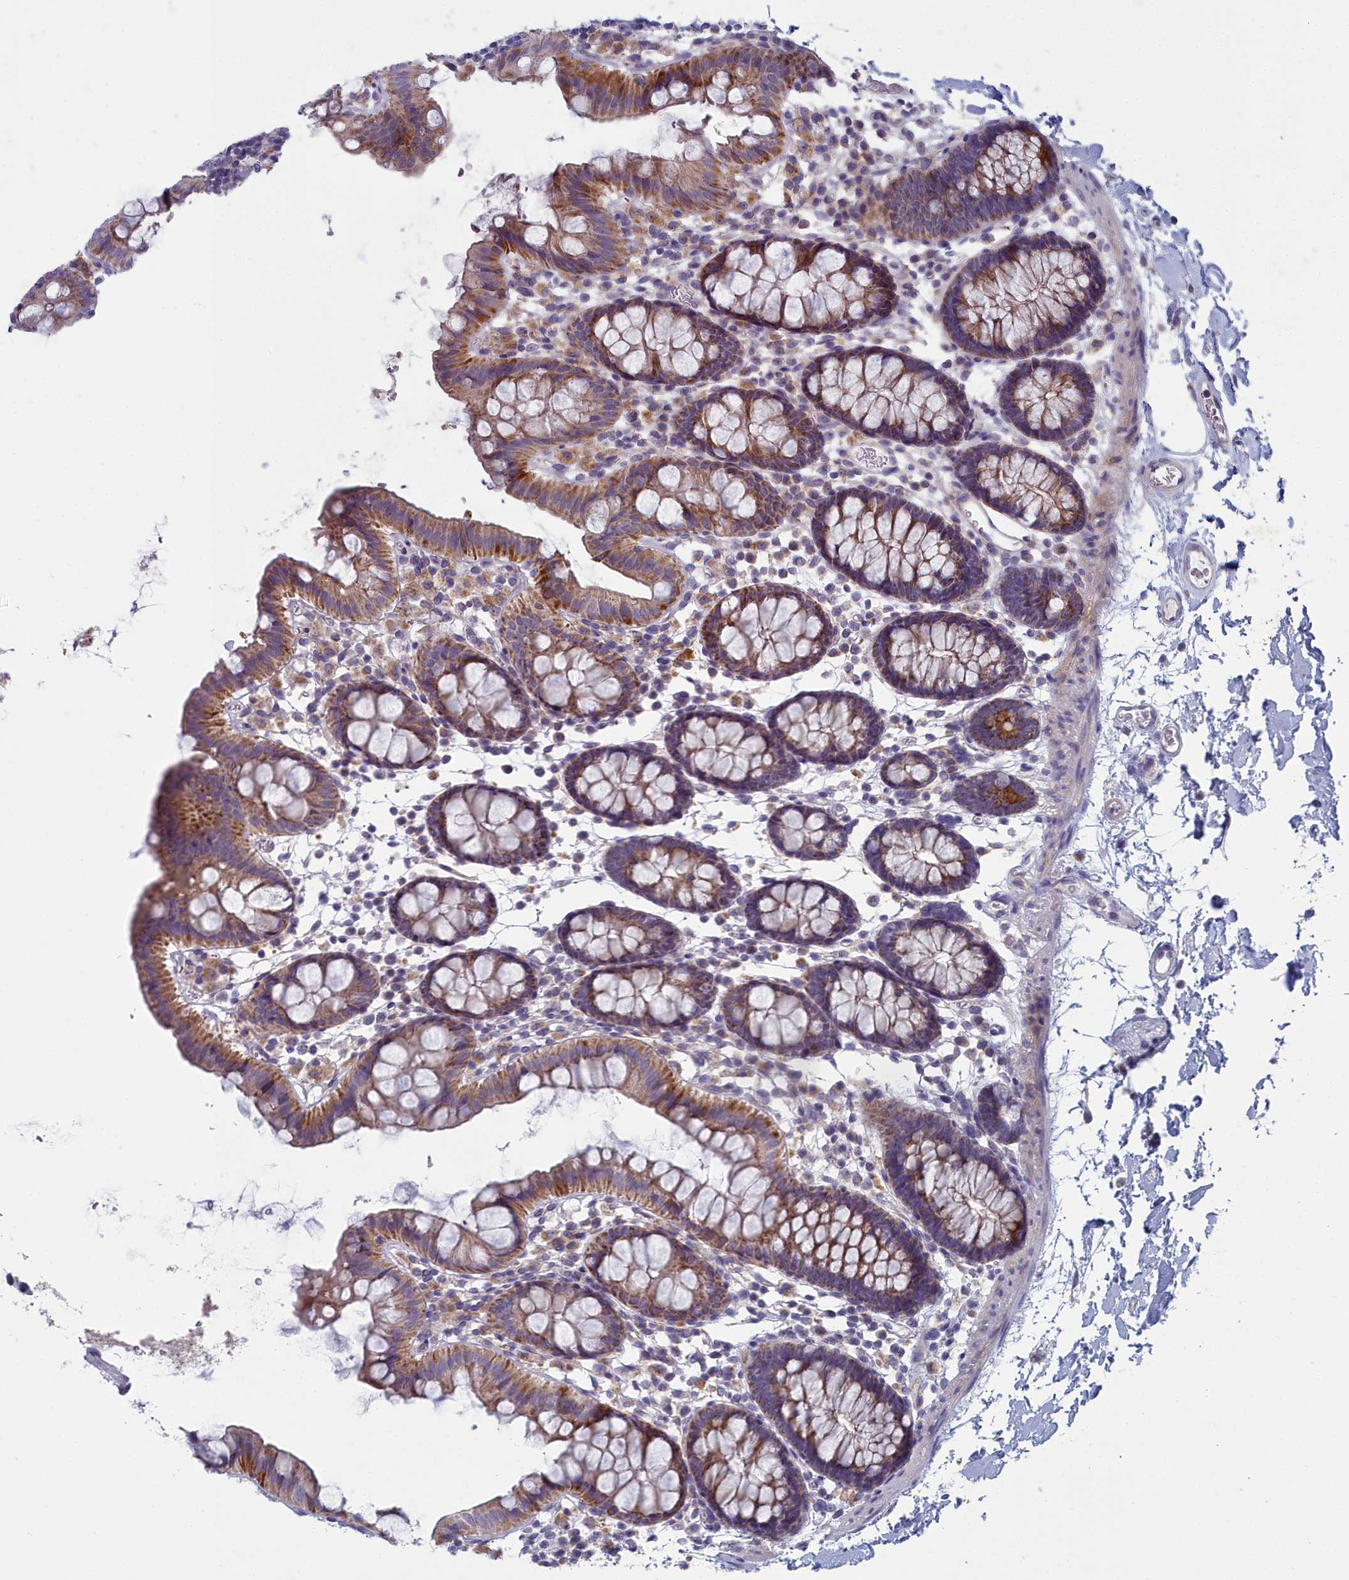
{"staining": {"intensity": "weak", "quantity": "25%-75%", "location": "cytoplasmic/membranous"}, "tissue": "colon", "cell_type": "Endothelial cells", "image_type": "normal", "snomed": [{"axis": "morphology", "description": "Normal tissue, NOS"}, {"axis": "topography", "description": "Colon"}], "caption": "Weak cytoplasmic/membranous positivity for a protein is seen in about 25%-75% of endothelial cells of benign colon using immunohistochemistry (IHC).", "gene": "INSYN2A", "patient": {"sex": "male", "age": 75}}